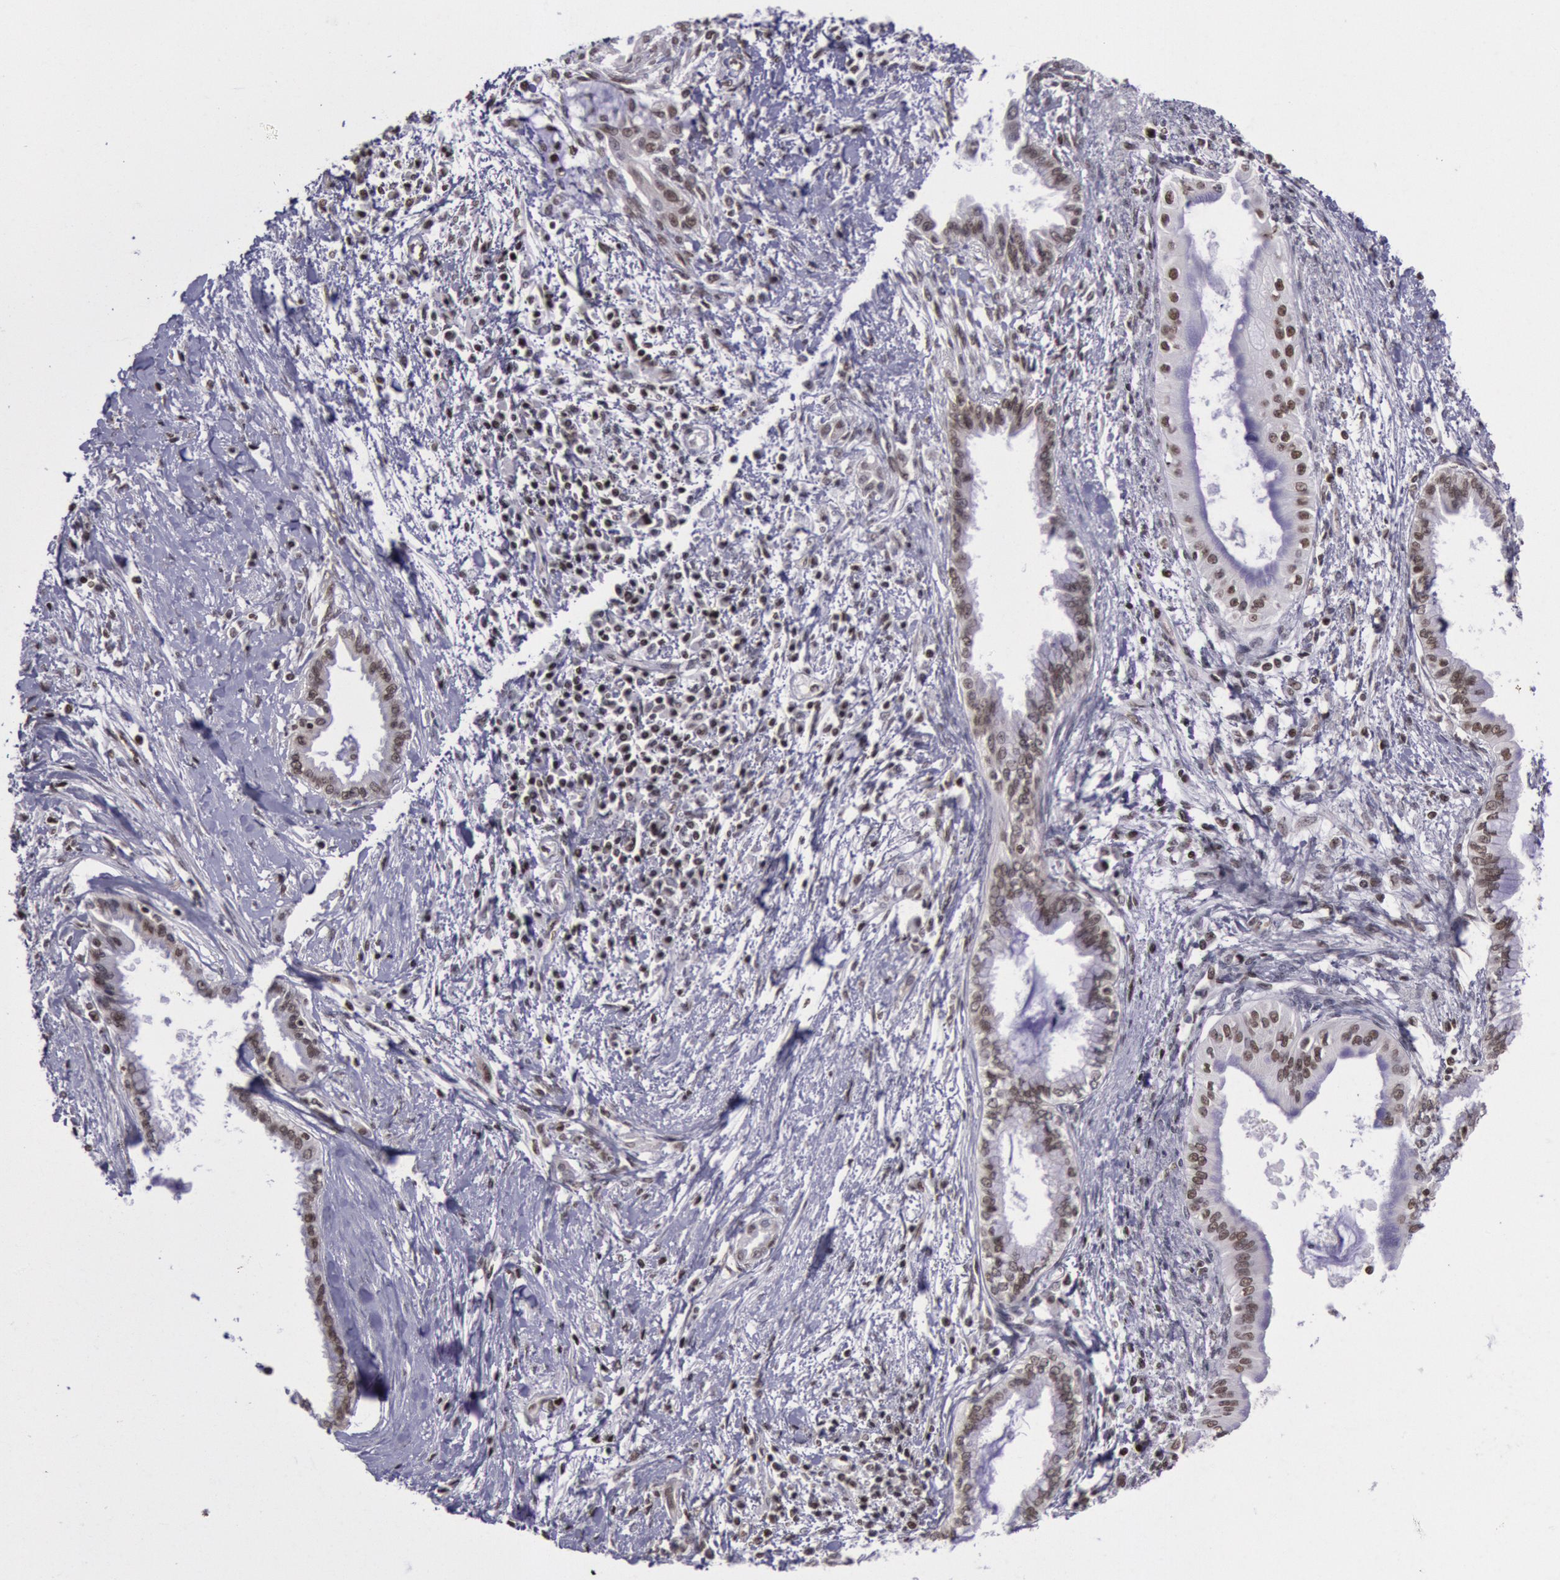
{"staining": {"intensity": "moderate", "quantity": ">75%", "location": "nuclear"}, "tissue": "pancreatic cancer", "cell_type": "Tumor cells", "image_type": "cancer", "snomed": [{"axis": "morphology", "description": "Adenocarcinoma, NOS"}, {"axis": "topography", "description": "Pancreas"}], "caption": "Tumor cells exhibit medium levels of moderate nuclear staining in approximately >75% of cells in human pancreatic cancer (adenocarcinoma).", "gene": "NKAP", "patient": {"sex": "female", "age": 64}}